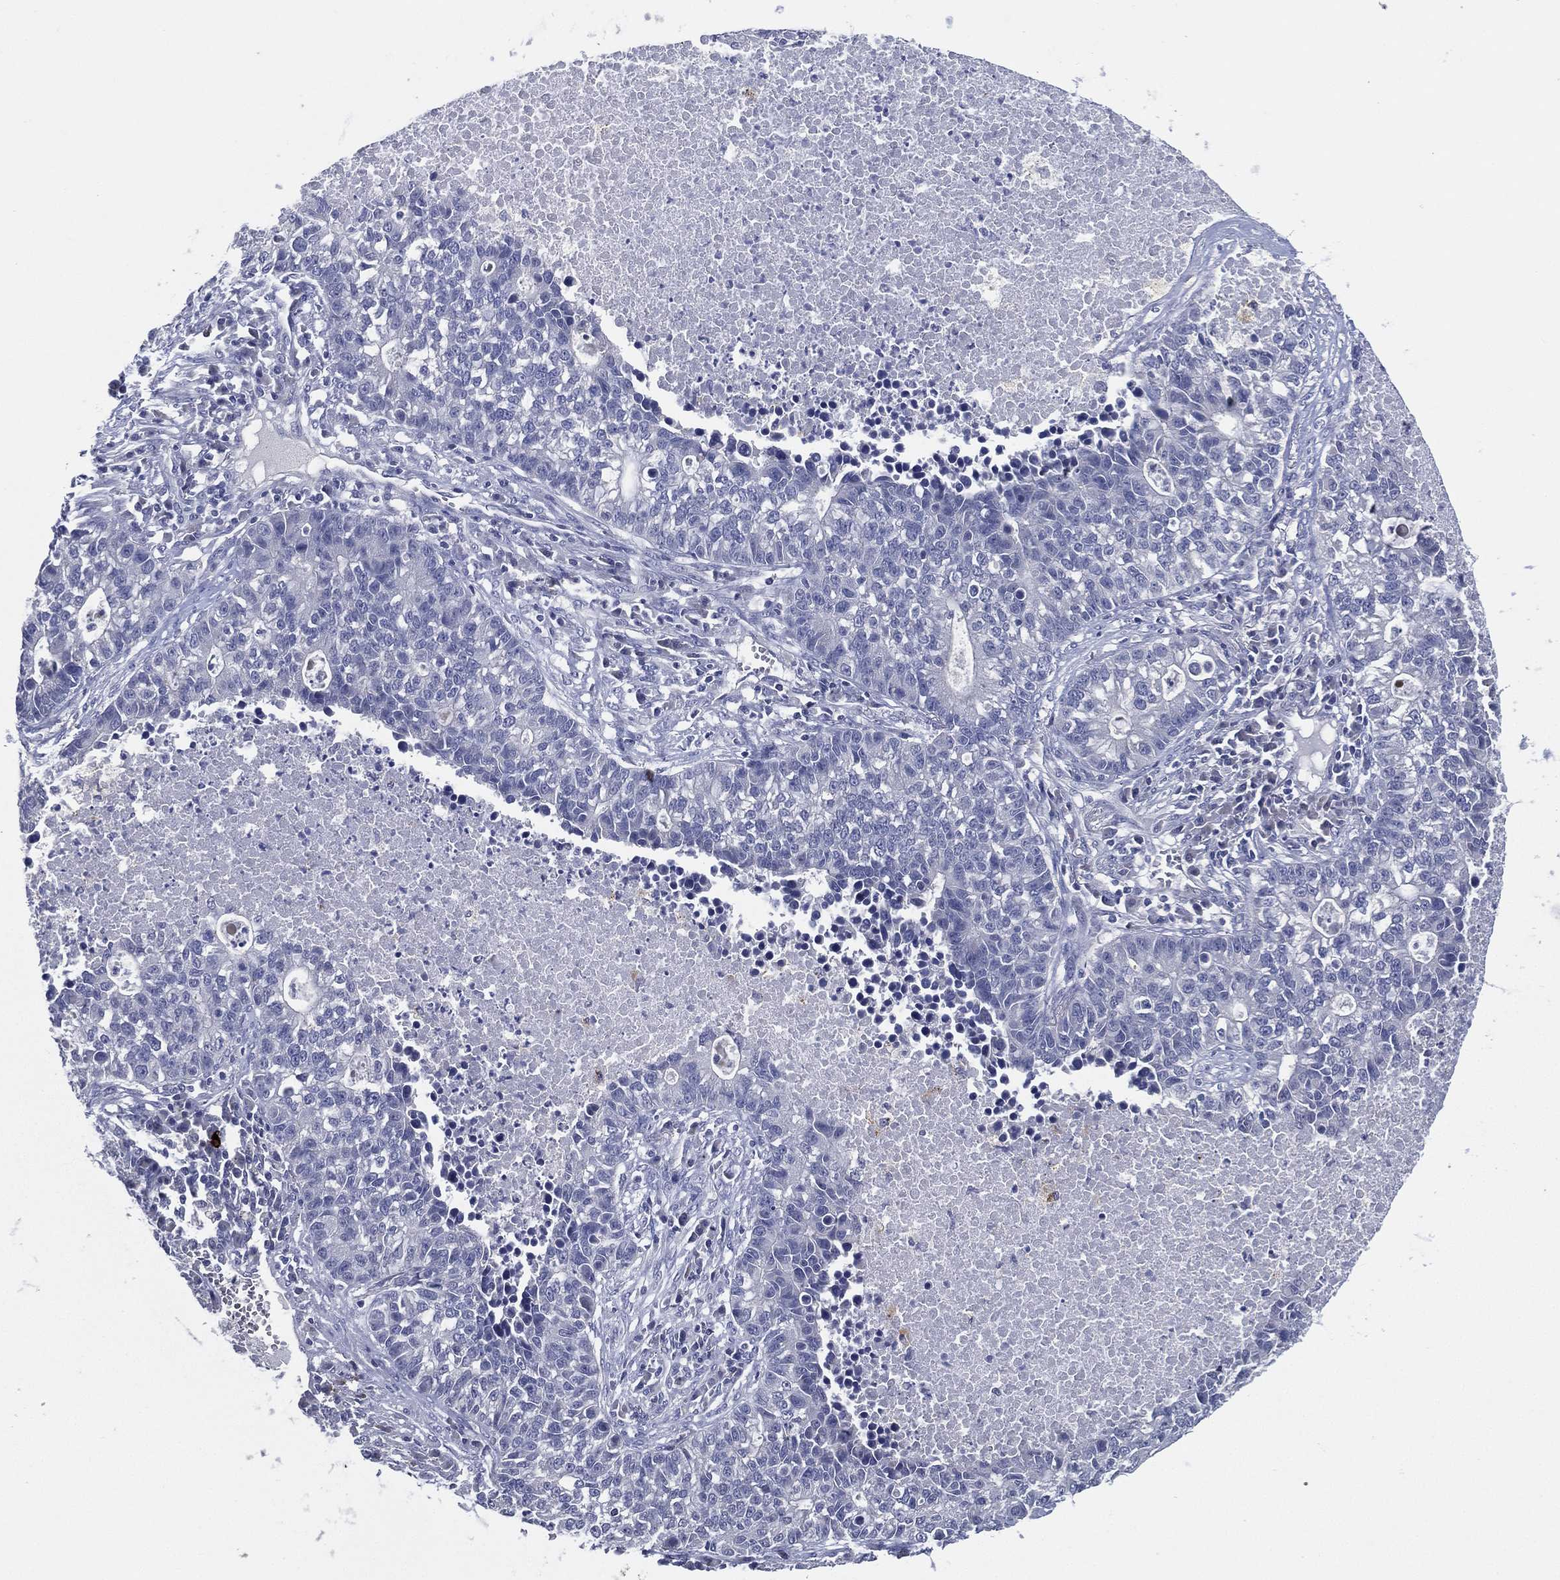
{"staining": {"intensity": "negative", "quantity": "none", "location": "none"}, "tissue": "lung cancer", "cell_type": "Tumor cells", "image_type": "cancer", "snomed": [{"axis": "morphology", "description": "Adenocarcinoma, NOS"}, {"axis": "topography", "description": "Lung"}], "caption": "Lung cancer stained for a protein using IHC shows no expression tumor cells.", "gene": "SLC13A4", "patient": {"sex": "male", "age": 57}}